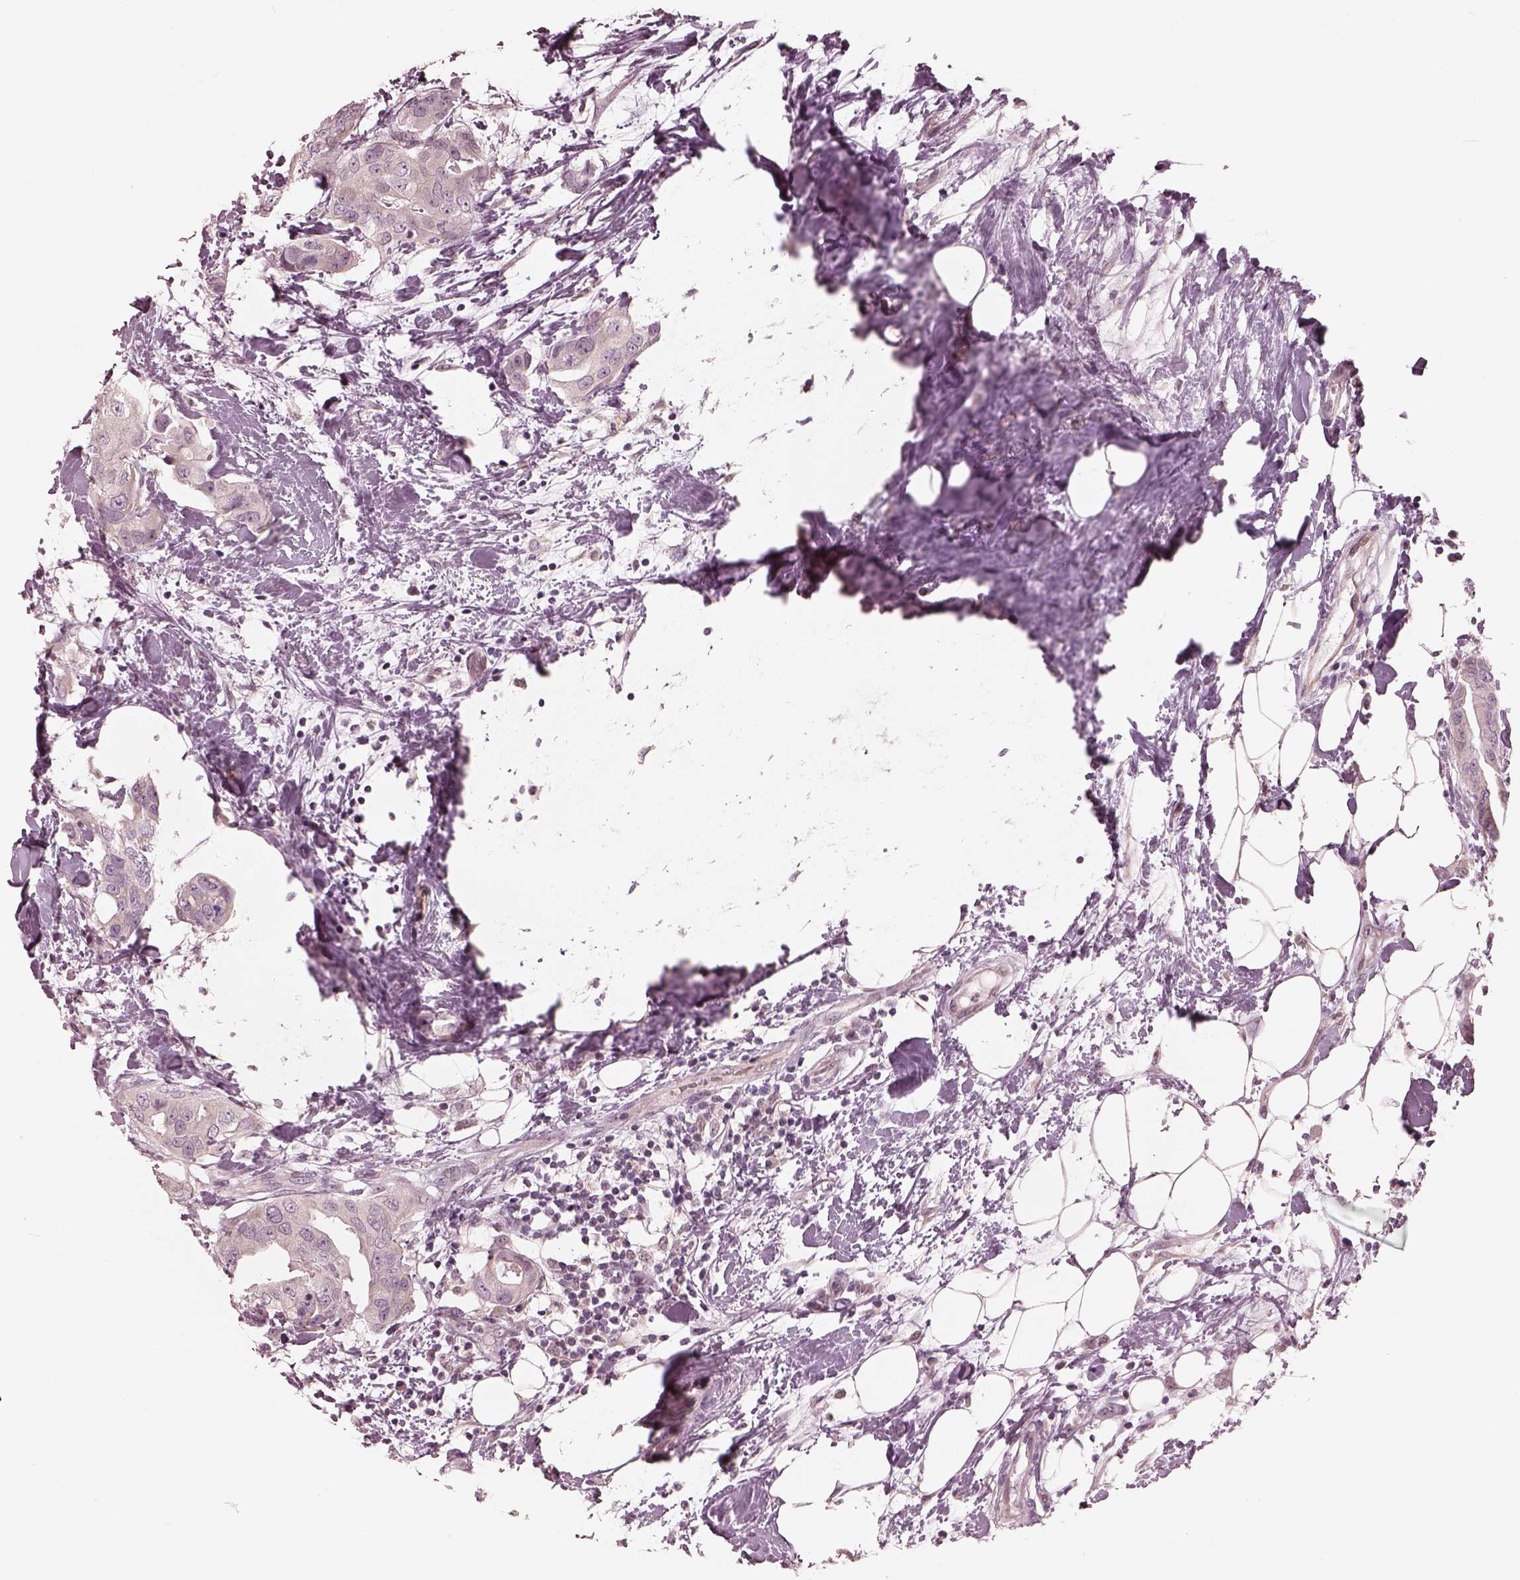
{"staining": {"intensity": "negative", "quantity": "none", "location": "none"}, "tissue": "breast cancer", "cell_type": "Tumor cells", "image_type": "cancer", "snomed": [{"axis": "morphology", "description": "Normal tissue, NOS"}, {"axis": "morphology", "description": "Duct carcinoma"}, {"axis": "topography", "description": "Breast"}], "caption": "Breast intraductal carcinoma was stained to show a protein in brown. There is no significant positivity in tumor cells.", "gene": "IQCG", "patient": {"sex": "female", "age": 40}}